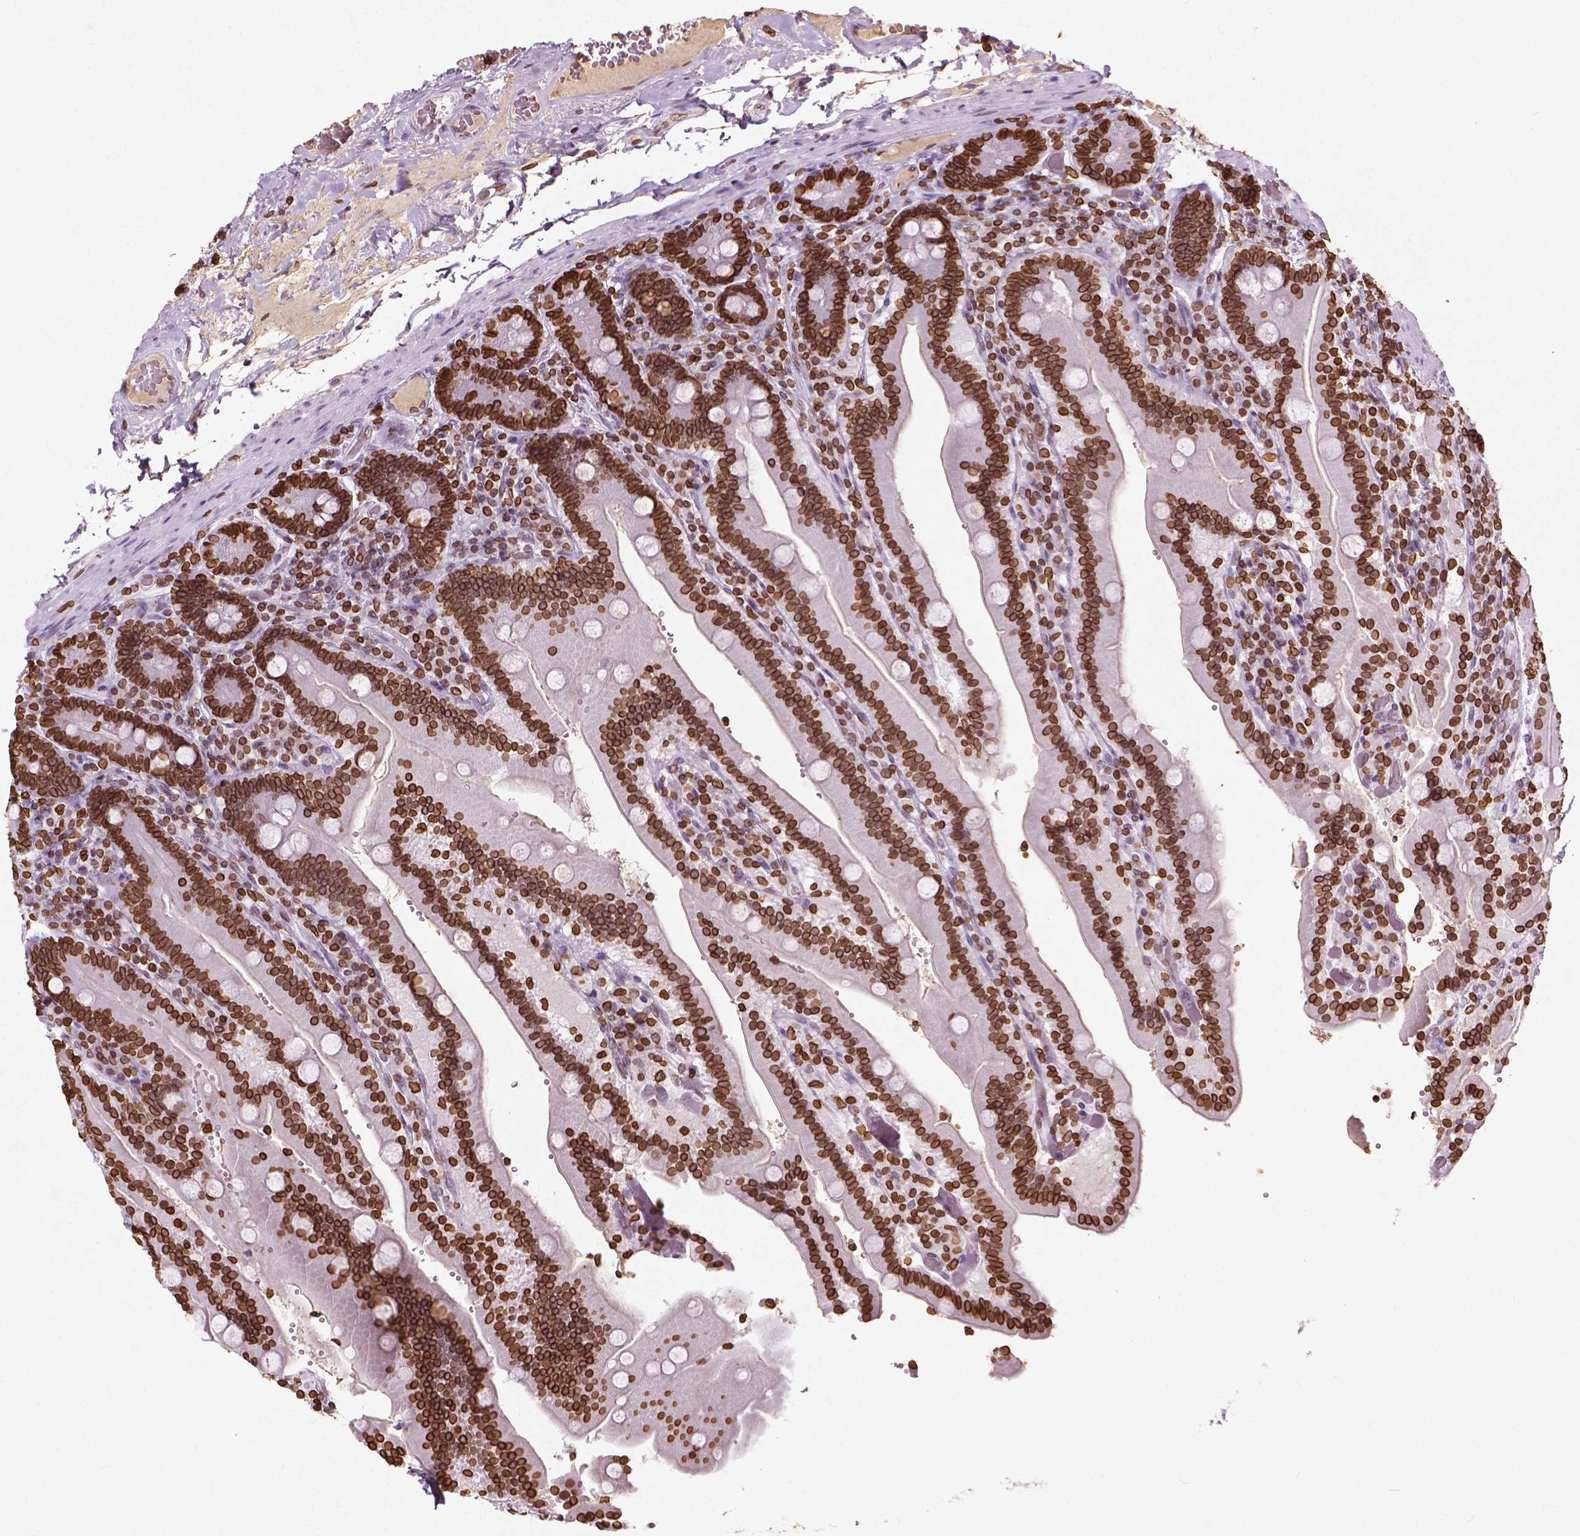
{"staining": {"intensity": "strong", "quantity": ">75%", "location": "cytoplasmic/membranous,nuclear"}, "tissue": "duodenum", "cell_type": "Glandular cells", "image_type": "normal", "snomed": [{"axis": "morphology", "description": "Normal tissue, NOS"}, {"axis": "topography", "description": "Duodenum"}], "caption": "IHC (DAB (3,3'-diaminobenzidine)) staining of normal human duodenum shows strong cytoplasmic/membranous,nuclear protein staining in approximately >75% of glandular cells. Using DAB (3,3'-diaminobenzidine) (brown) and hematoxylin (blue) stains, captured at high magnification using brightfield microscopy.", "gene": "LMNB1", "patient": {"sex": "female", "age": 62}}